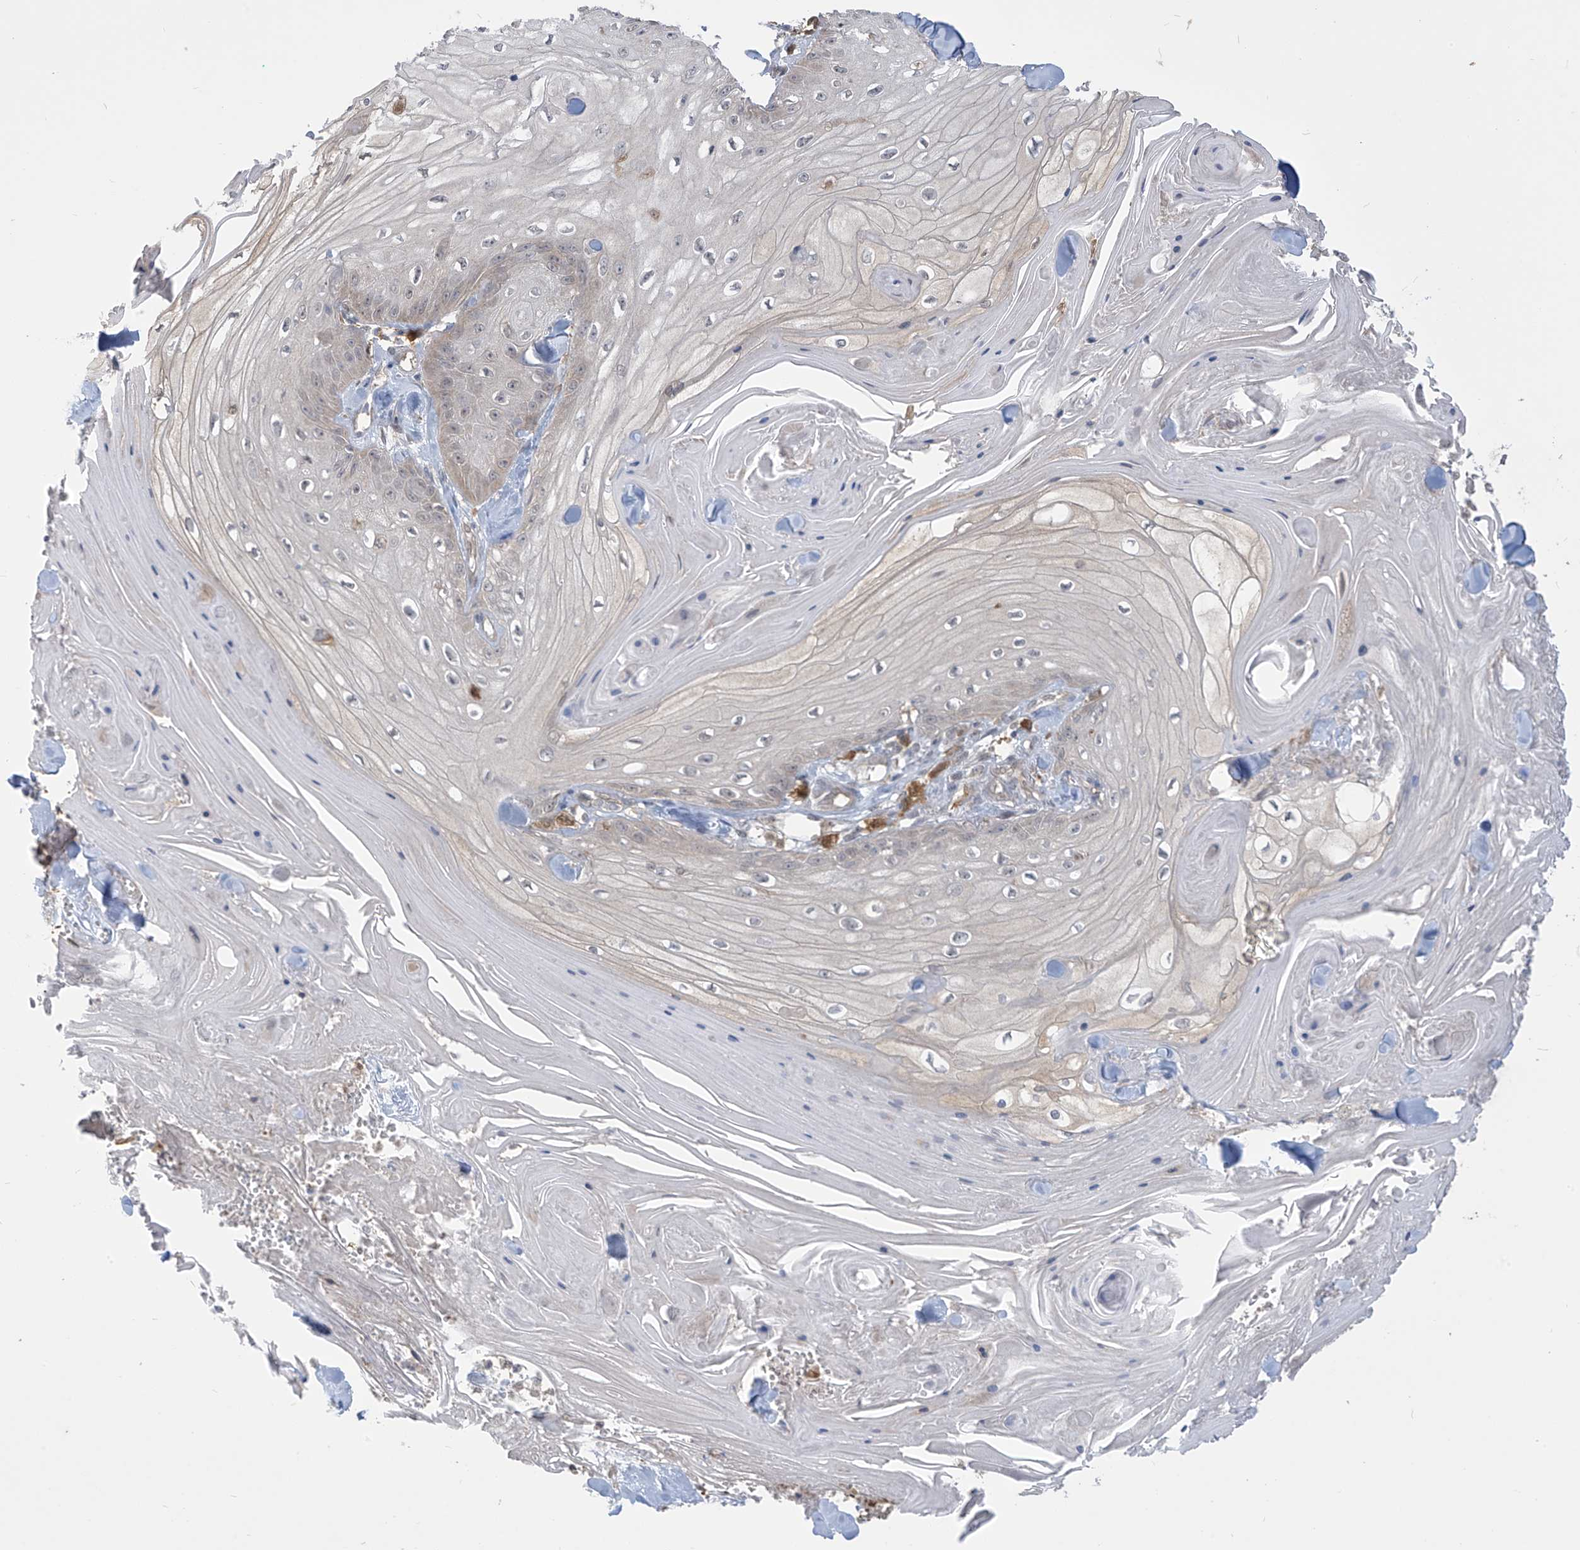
{"staining": {"intensity": "negative", "quantity": "none", "location": "none"}, "tissue": "skin cancer", "cell_type": "Tumor cells", "image_type": "cancer", "snomed": [{"axis": "morphology", "description": "Squamous cell carcinoma, NOS"}, {"axis": "topography", "description": "Skin"}], "caption": "Tumor cells are negative for brown protein staining in squamous cell carcinoma (skin).", "gene": "IDH1", "patient": {"sex": "male", "age": 74}}